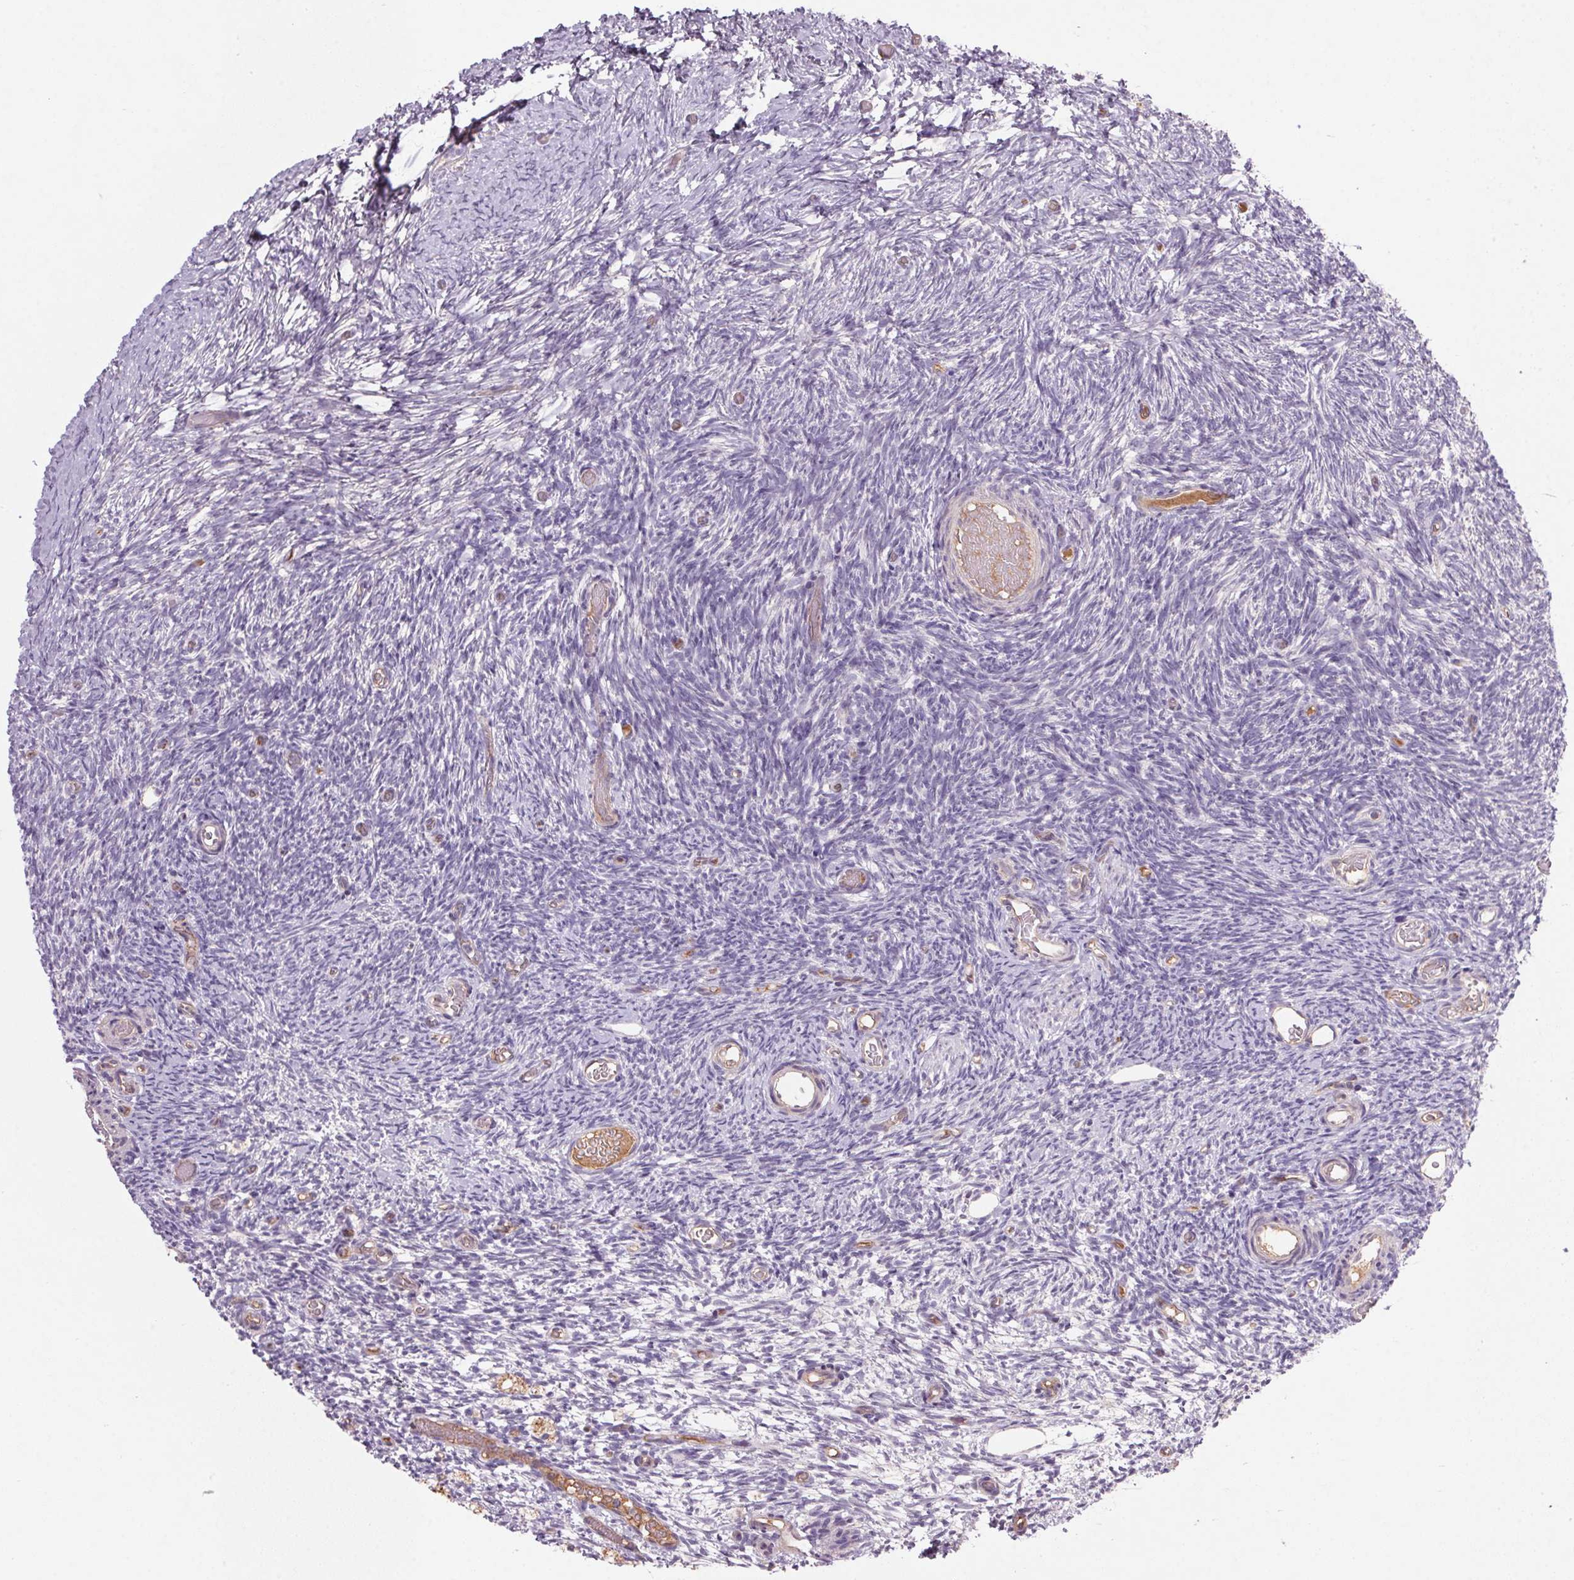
{"staining": {"intensity": "negative", "quantity": "none", "location": "none"}, "tissue": "ovary", "cell_type": "Follicle cells", "image_type": "normal", "snomed": [{"axis": "morphology", "description": "Normal tissue, NOS"}, {"axis": "topography", "description": "Ovary"}], "caption": "Immunohistochemistry of benign human ovary exhibits no positivity in follicle cells.", "gene": "APOC4", "patient": {"sex": "female", "age": 39}}